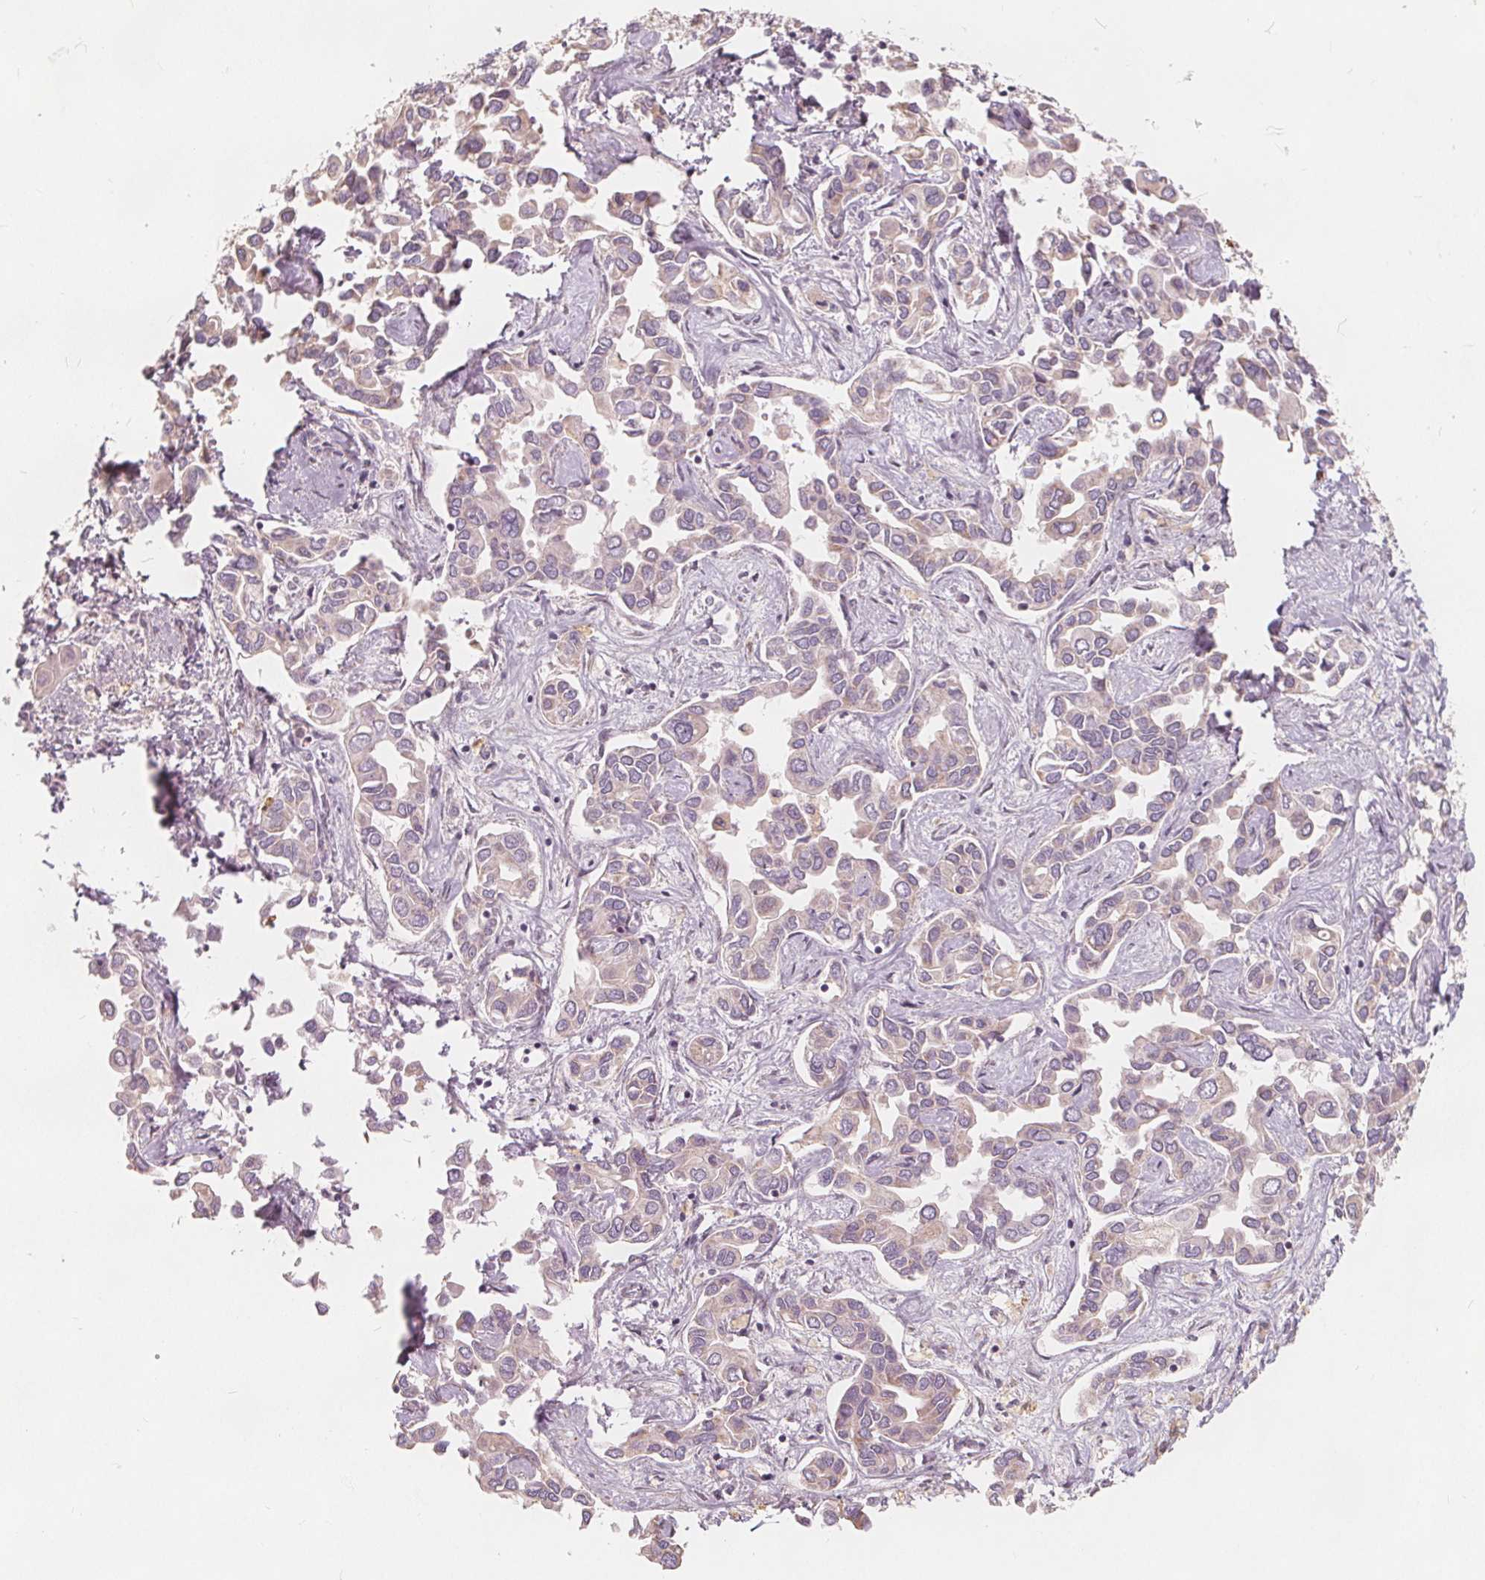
{"staining": {"intensity": "negative", "quantity": "none", "location": "none"}, "tissue": "liver cancer", "cell_type": "Tumor cells", "image_type": "cancer", "snomed": [{"axis": "morphology", "description": "Cholangiocarcinoma"}, {"axis": "topography", "description": "Liver"}], "caption": "Tumor cells show no significant positivity in liver cancer. (Immunohistochemistry, brightfield microscopy, high magnification).", "gene": "DRC3", "patient": {"sex": "female", "age": 64}}